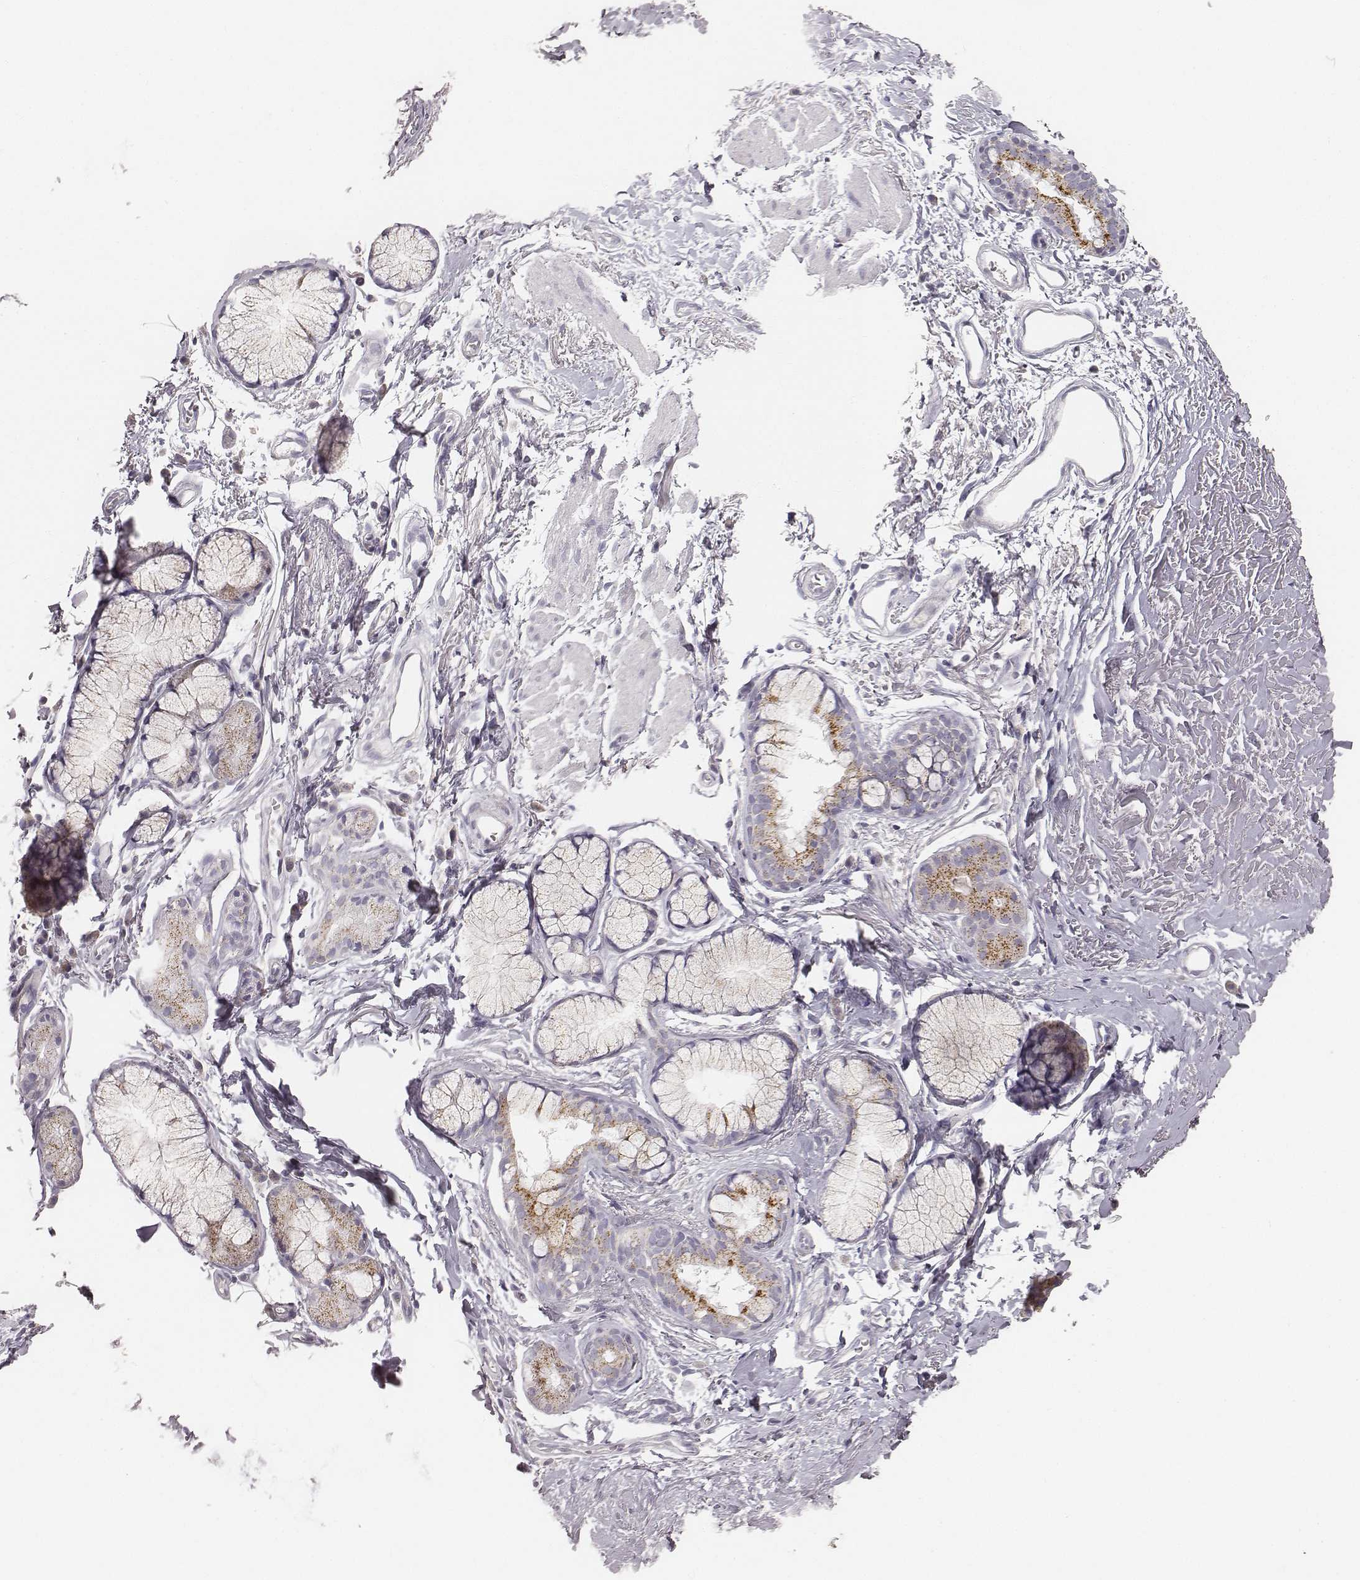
{"staining": {"intensity": "negative", "quantity": "none", "location": "none"}, "tissue": "soft tissue", "cell_type": "Chondrocytes", "image_type": "normal", "snomed": [{"axis": "morphology", "description": "Normal tissue, NOS"}, {"axis": "topography", "description": "Cartilage tissue"}, {"axis": "topography", "description": "Bronchus"}], "caption": "IHC of unremarkable human soft tissue exhibits no staining in chondrocytes. (DAB (3,3'-diaminobenzidine) immunohistochemistry (IHC) visualized using brightfield microscopy, high magnification).", "gene": "ABCD3", "patient": {"sex": "female", "age": 79}}